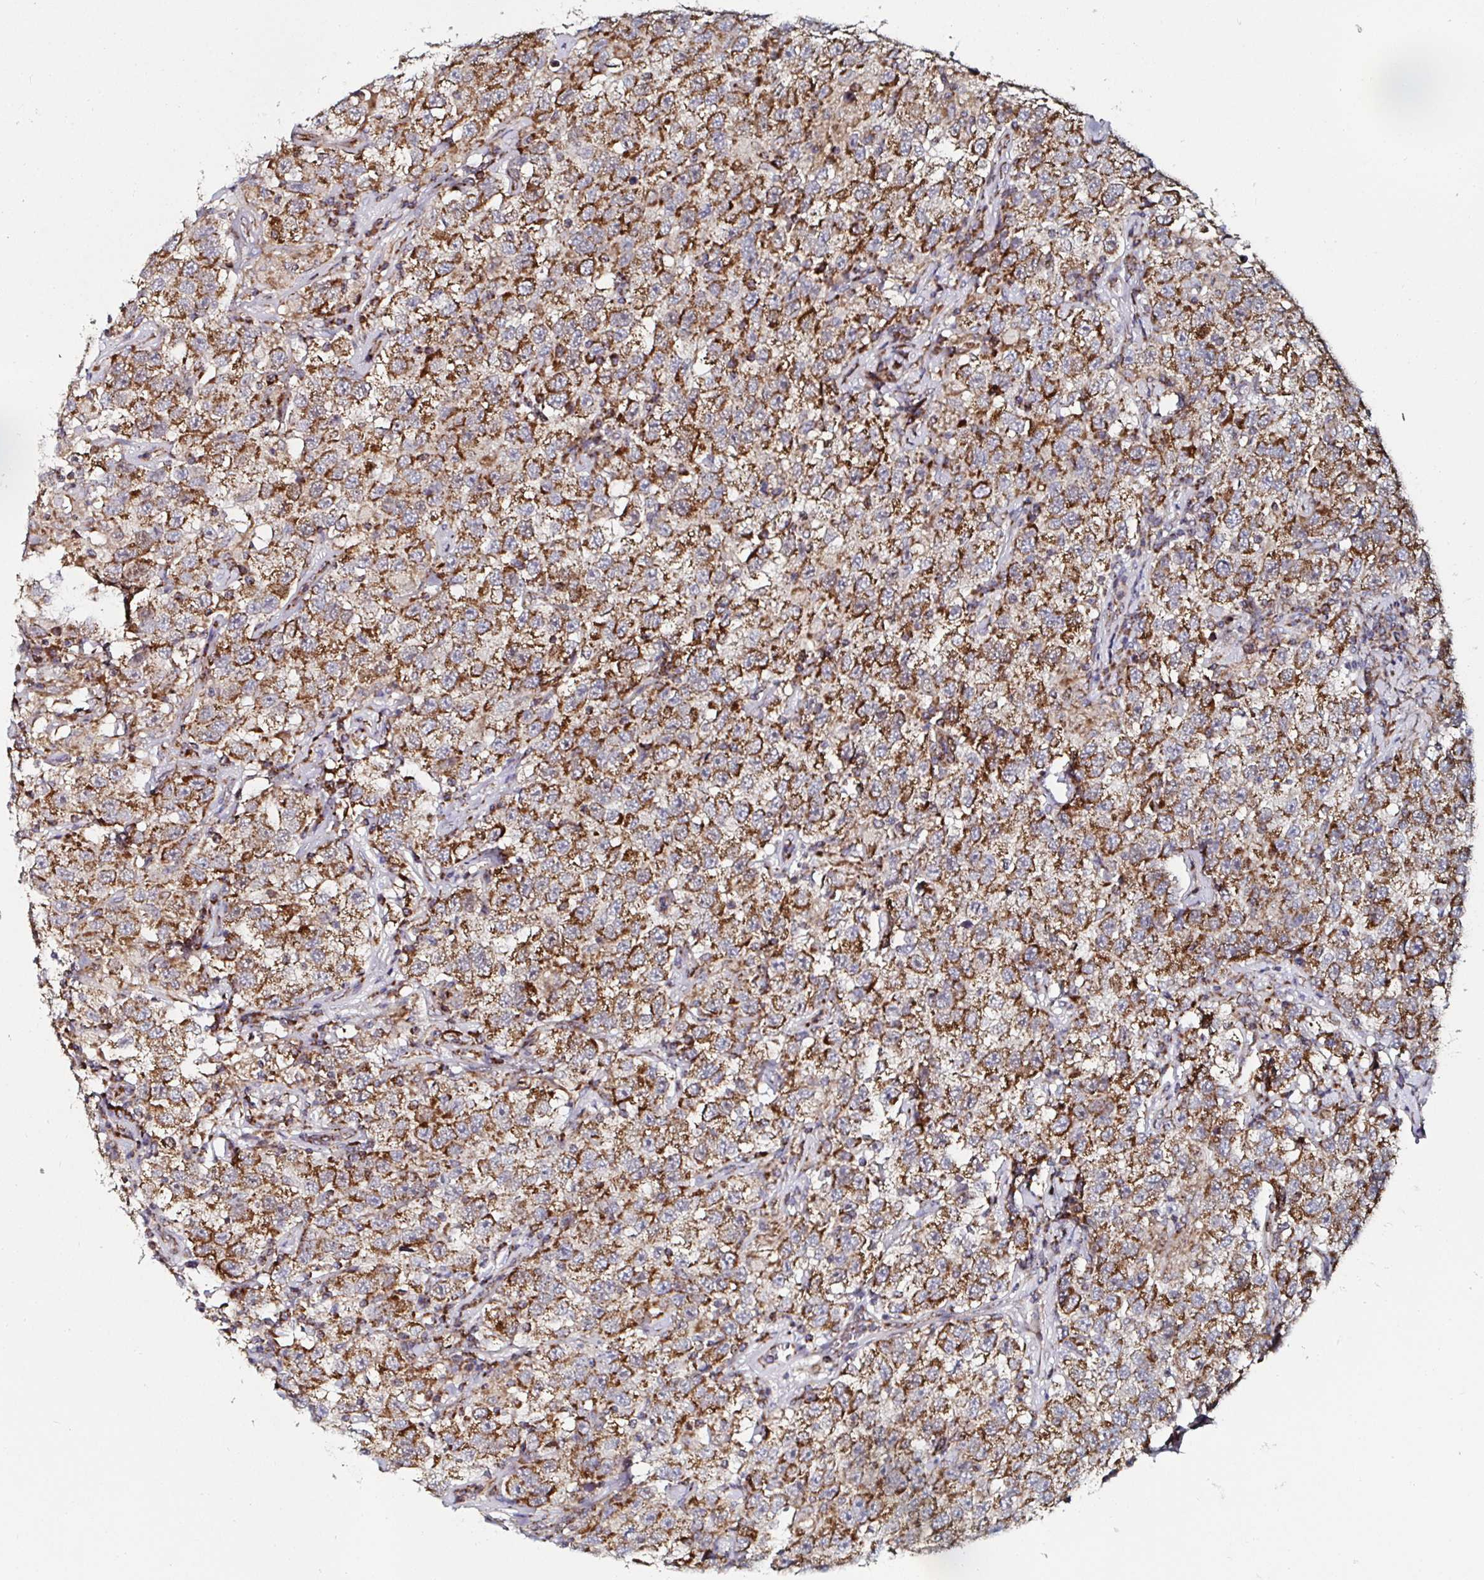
{"staining": {"intensity": "strong", "quantity": ">75%", "location": "cytoplasmic/membranous"}, "tissue": "testis cancer", "cell_type": "Tumor cells", "image_type": "cancer", "snomed": [{"axis": "morphology", "description": "Seminoma, NOS"}, {"axis": "topography", "description": "Testis"}], "caption": "Human seminoma (testis) stained with a protein marker demonstrates strong staining in tumor cells.", "gene": "ATAD3B", "patient": {"sex": "male", "age": 41}}